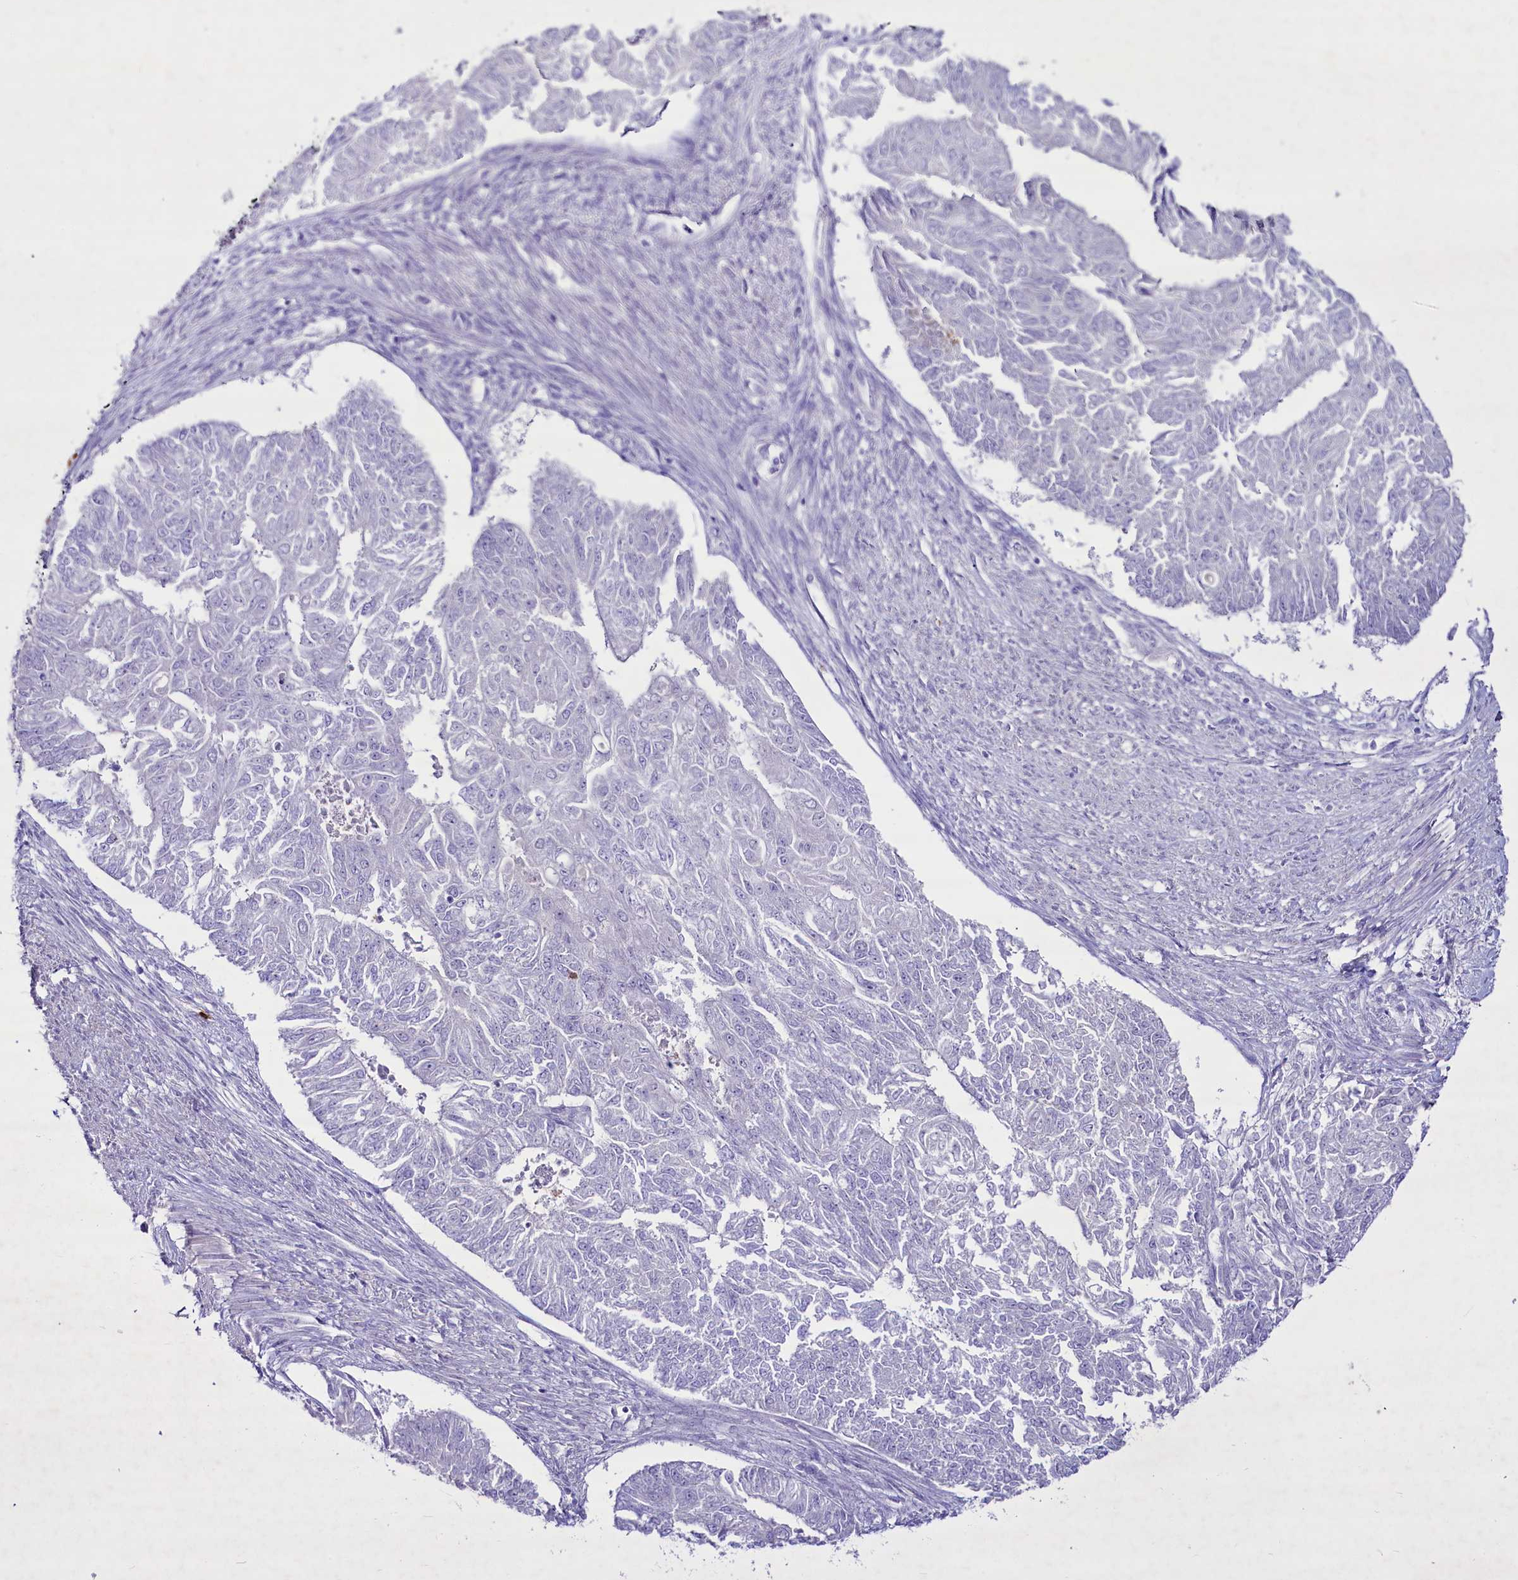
{"staining": {"intensity": "negative", "quantity": "none", "location": "none"}, "tissue": "endometrial cancer", "cell_type": "Tumor cells", "image_type": "cancer", "snomed": [{"axis": "morphology", "description": "Adenocarcinoma, NOS"}, {"axis": "topography", "description": "Endometrium"}], "caption": "Tumor cells show no significant expression in adenocarcinoma (endometrial).", "gene": "FAM209B", "patient": {"sex": "female", "age": 32}}